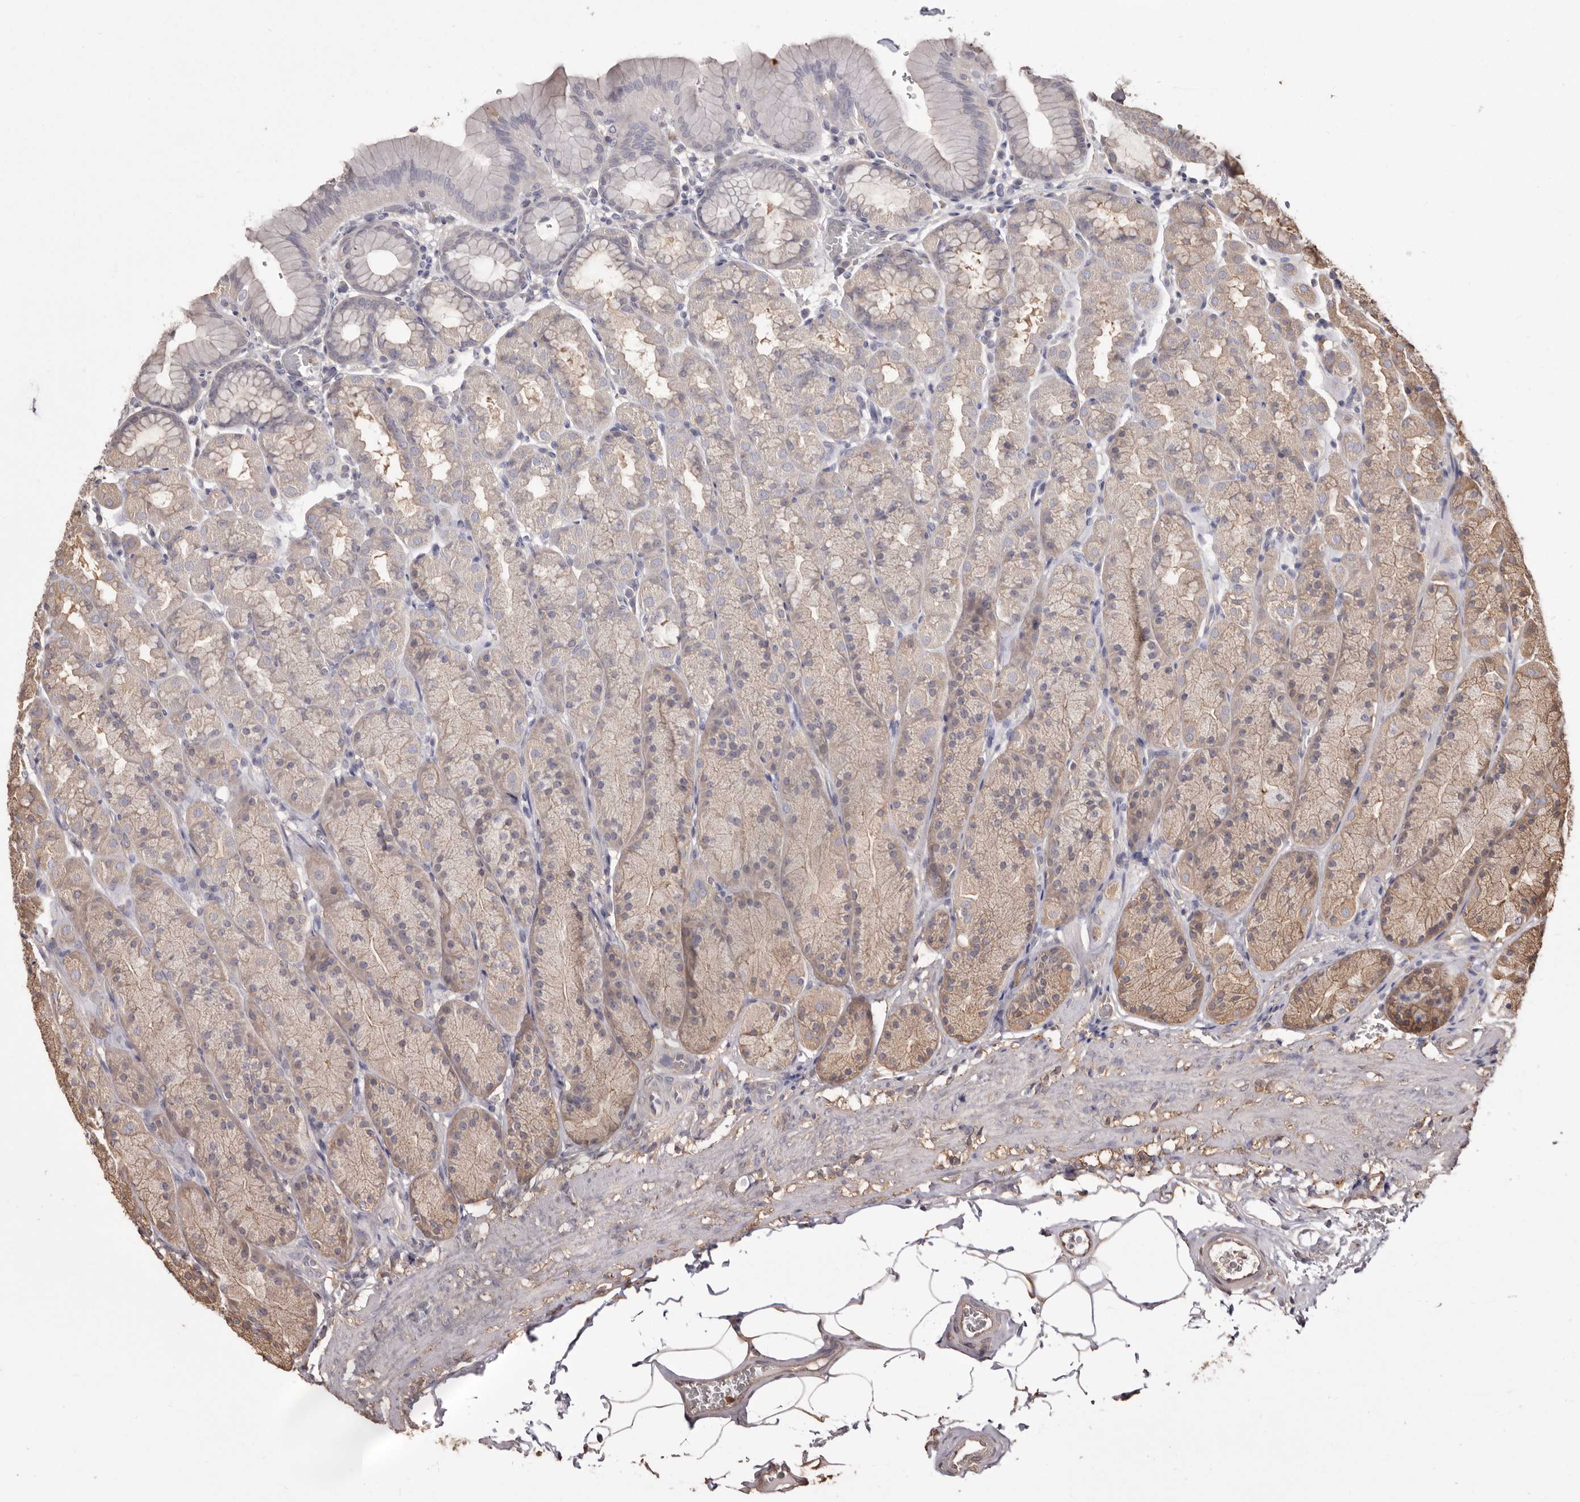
{"staining": {"intensity": "moderate", "quantity": "25%-75%", "location": "cytoplasmic/membranous"}, "tissue": "stomach", "cell_type": "Glandular cells", "image_type": "normal", "snomed": [{"axis": "morphology", "description": "Normal tissue, NOS"}, {"axis": "topography", "description": "Stomach"}], "caption": "An IHC histopathology image of benign tissue is shown. Protein staining in brown shows moderate cytoplasmic/membranous positivity in stomach within glandular cells. Nuclei are stained in blue.", "gene": "PKM", "patient": {"sex": "male", "age": 42}}